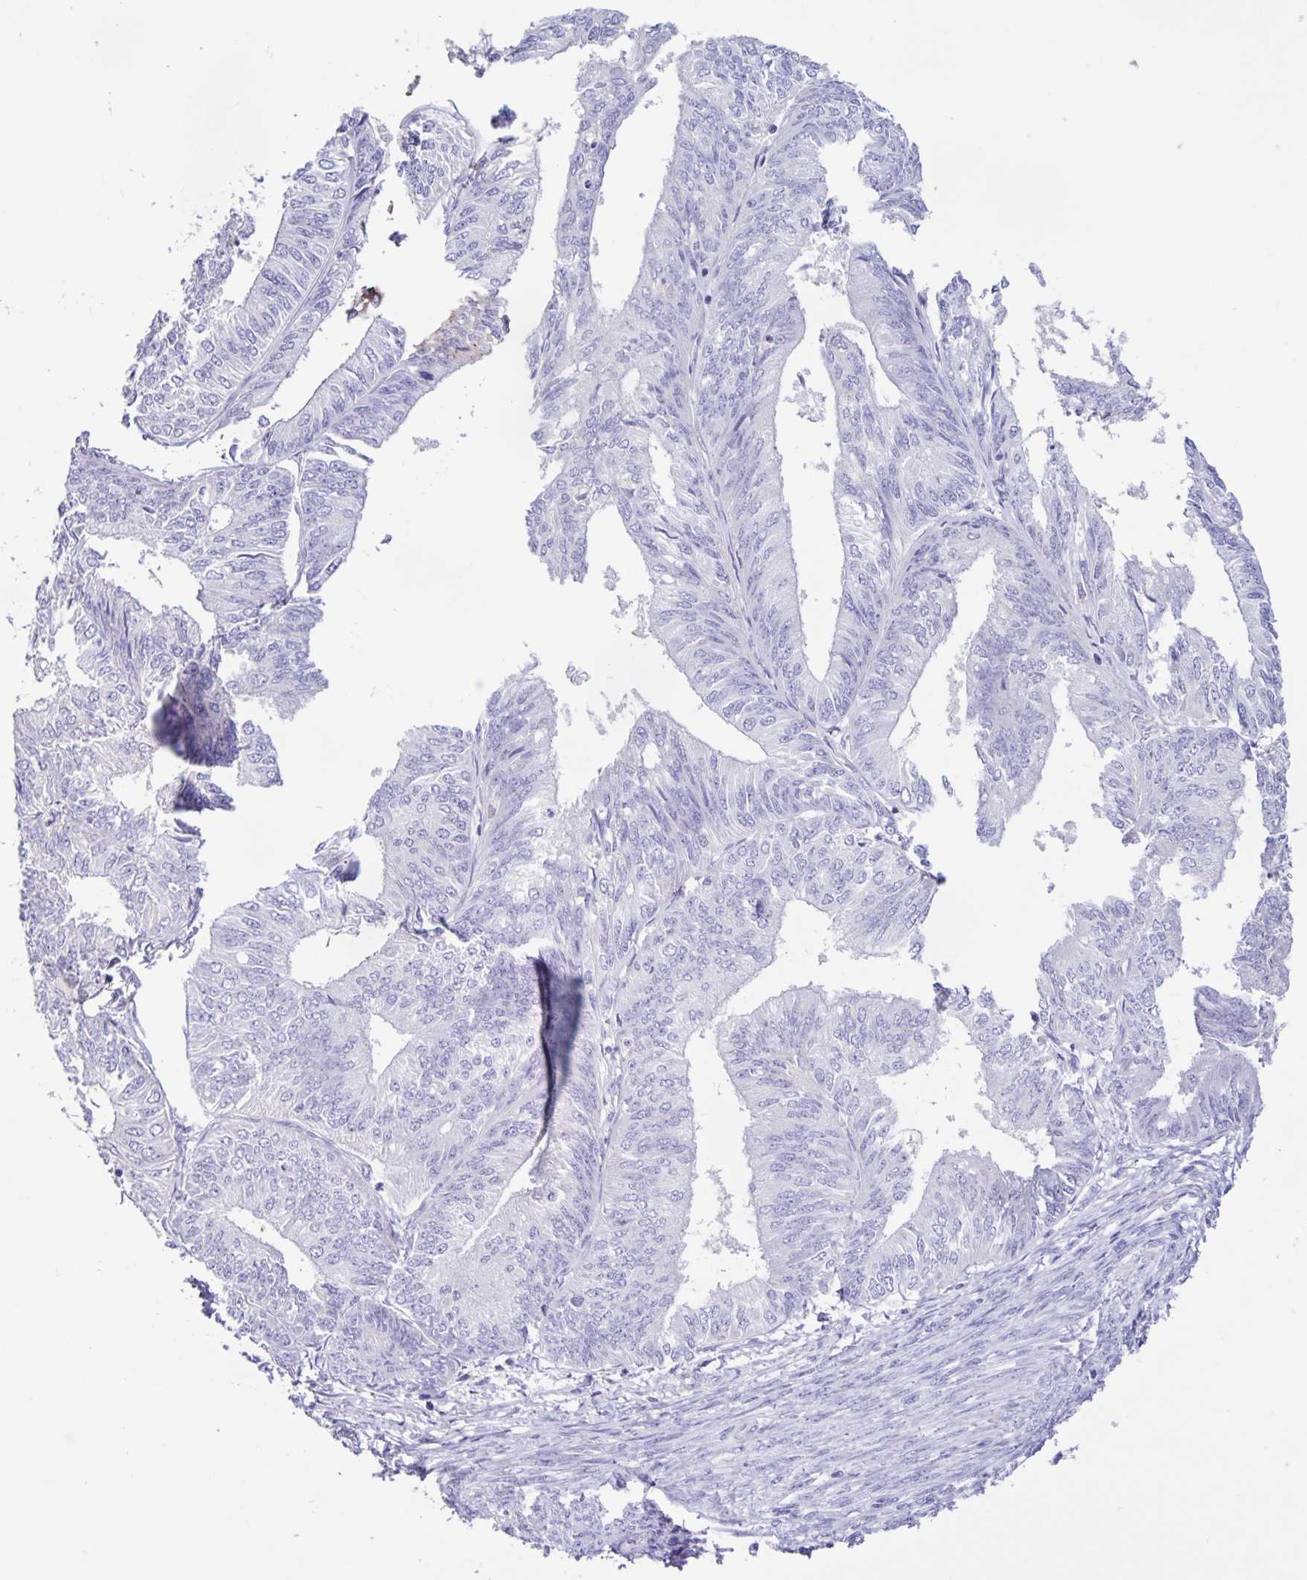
{"staining": {"intensity": "negative", "quantity": "none", "location": "none"}, "tissue": "endometrial cancer", "cell_type": "Tumor cells", "image_type": "cancer", "snomed": [{"axis": "morphology", "description": "Adenocarcinoma, NOS"}, {"axis": "topography", "description": "Endometrium"}], "caption": "Protein analysis of endometrial cancer (adenocarcinoma) shows no significant staining in tumor cells. (DAB (3,3'-diaminobenzidine) immunohistochemistry, high magnification).", "gene": "BOLL", "patient": {"sex": "female", "age": 58}}